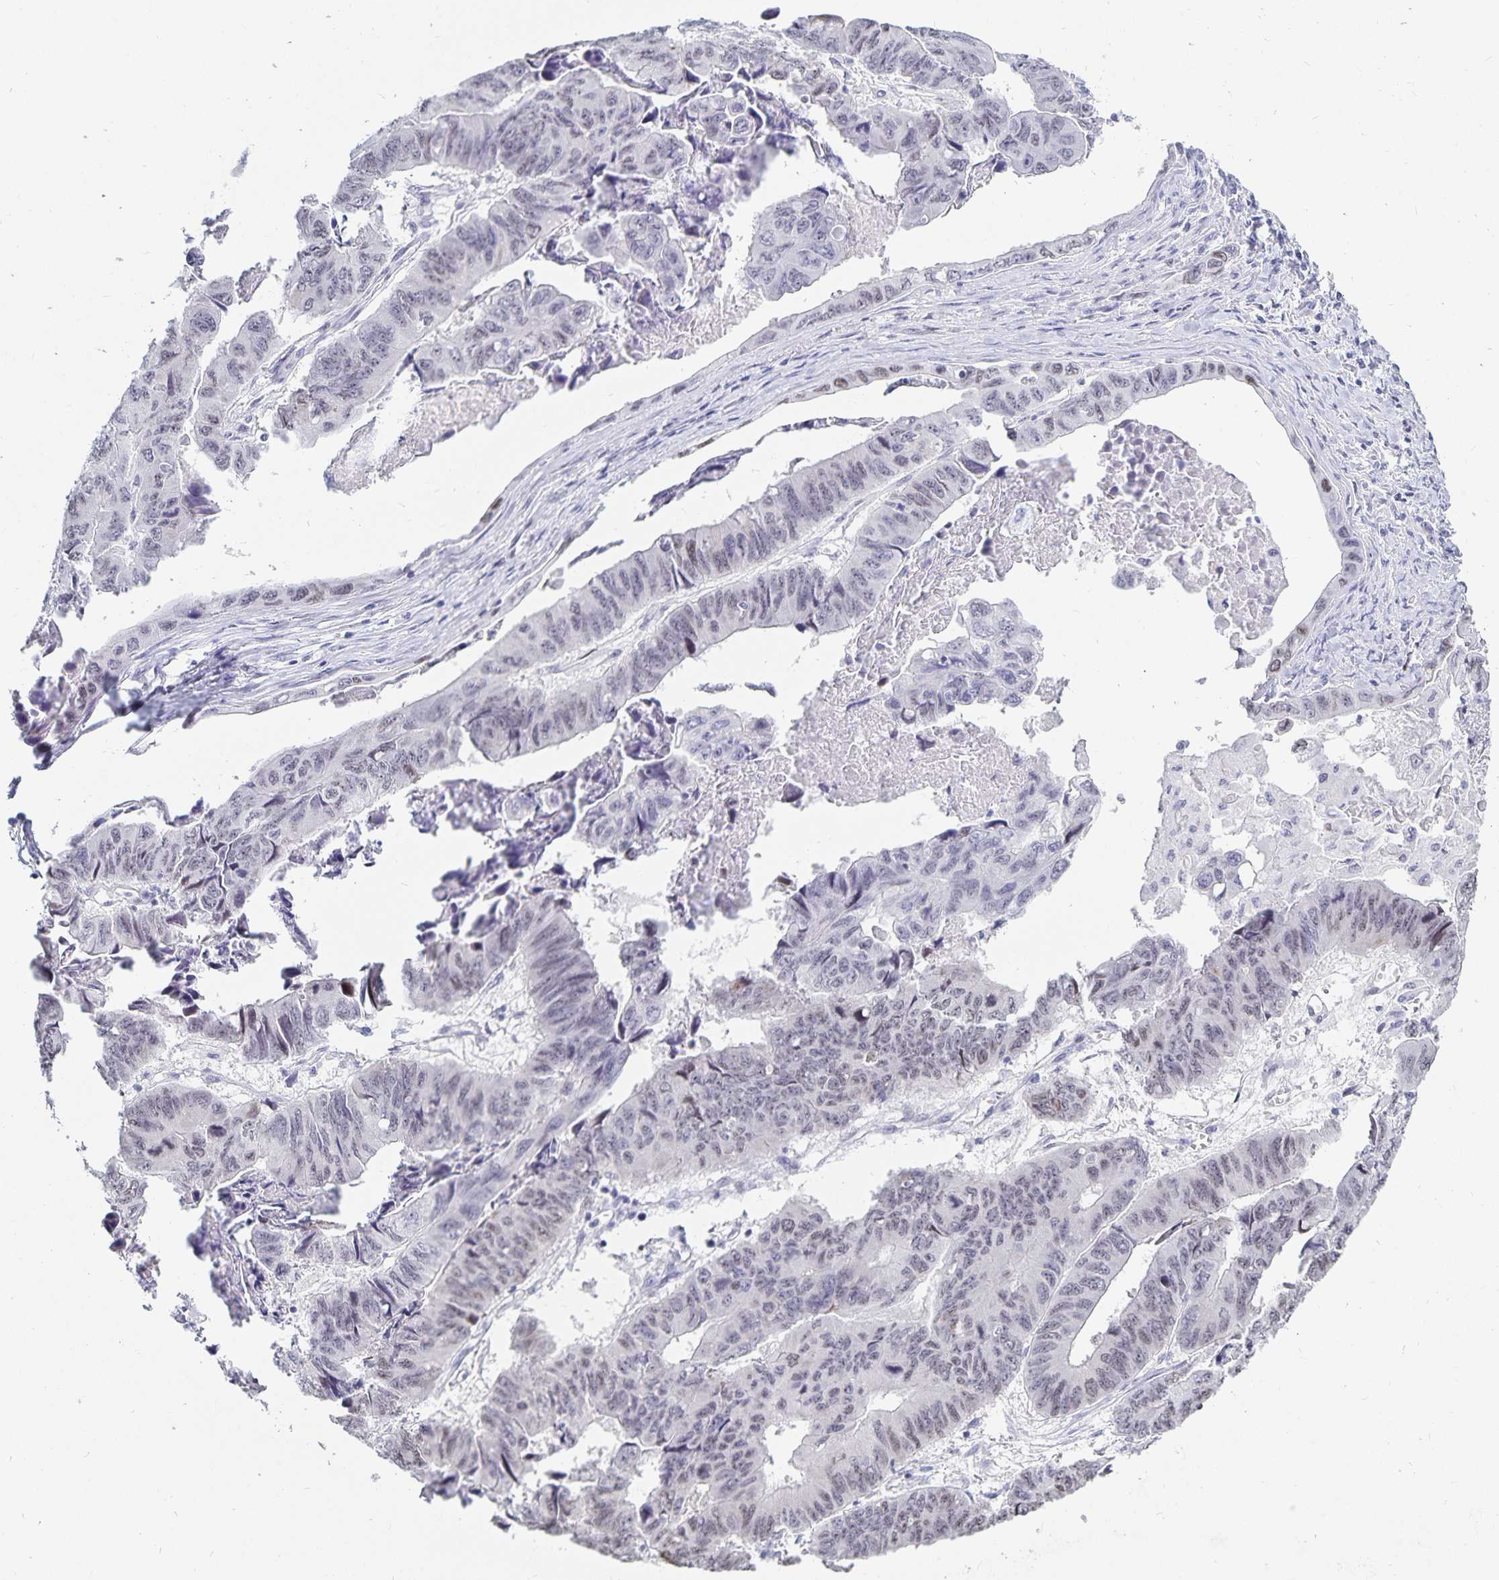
{"staining": {"intensity": "weak", "quantity": "<25%", "location": "nuclear"}, "tissue": "stomach cancer", "cell_type": "Tumor cells", "image_type": "cancer", "snomed": [{"axis": "morphology", "description": "Adenocarcinoma, NOS"}, {"axis": "topography", "description": "Stomach, lower"}], "caption": "Tumor cells show no significant protein staining in stomach adenocarcinoma.", "gene": "HMGB3", "patient": {"sex": "male", "age": 77}}